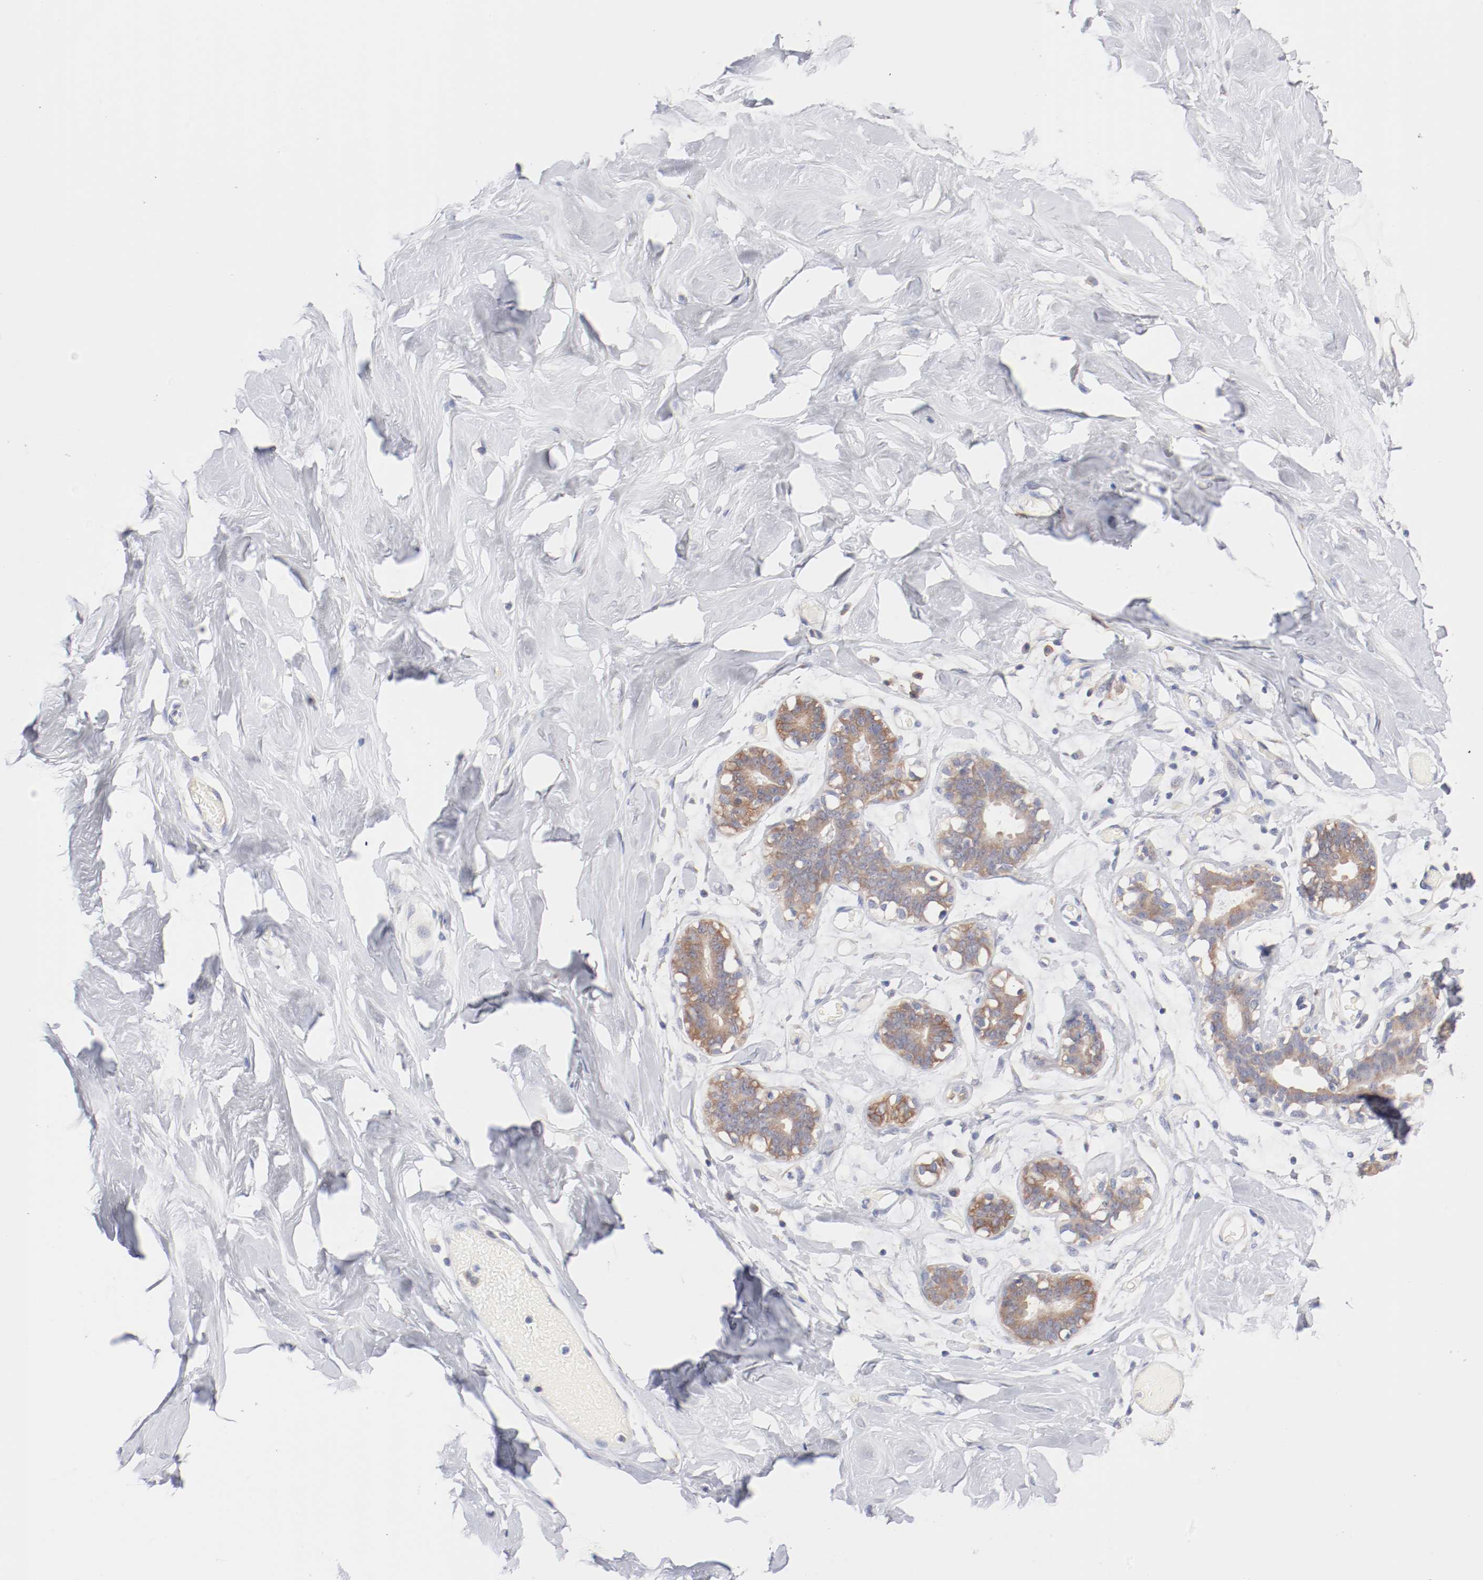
{"staining": {"intensity": "negative", "quantity": "none", "location": "none"}, "tissue": "breast", "cell_type": "Adipocytes", "image_type": "normal", "snomed": [{"axis": "morphology", "description": "Normal tissue, NOS"}, {"axis": "topography", "description": "Breast"}, {"axis": "topography", "description": "Soft tissue"}], "caption": "Immunohistochemistry (IHC) micrograph of benign human breast stained for a protein (brown), which shows no expression in adipocytes.", "gene": "SETD3", "patient": {"sex": "female", "age": 25}}